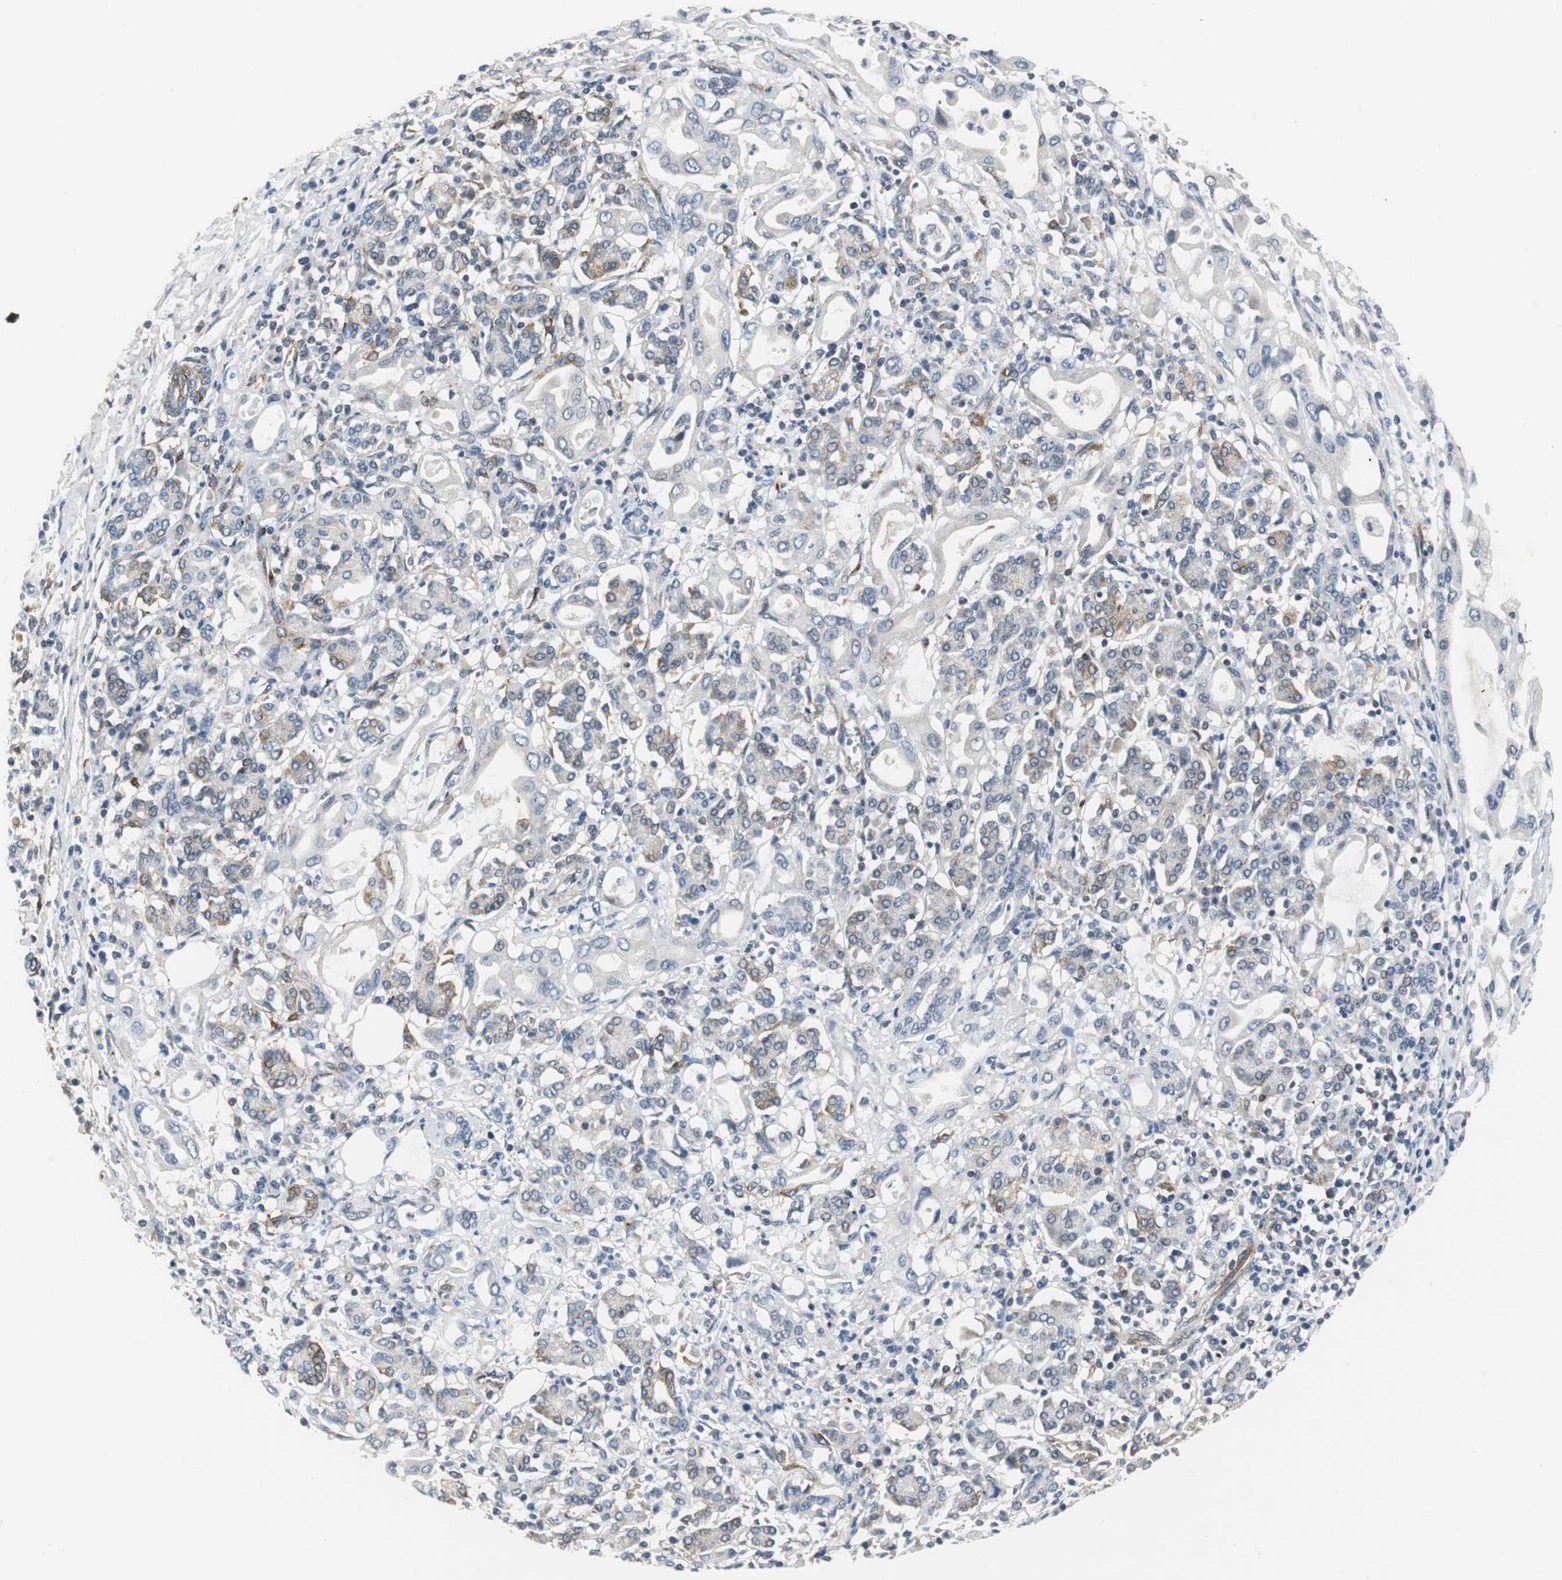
{"staining": {"intensity": "weak", "quantity": "<25%", "location": "cytoplasmic/membranous"}, "tissue": "pancreatic cancer", "cell_type": "Tumor cells", "image_type": "cancer", "snomed": [{"axis": "morphology", "description": "Adenocarcinoma, NOS"}, {"axis": "topography", "description": "Pancreas"}], "caption": "IHC of pancreatic cancer exhibits no staining in tumor cells.", "gene": "ISCU", "patient": {"sex": "female", "age": 57}}